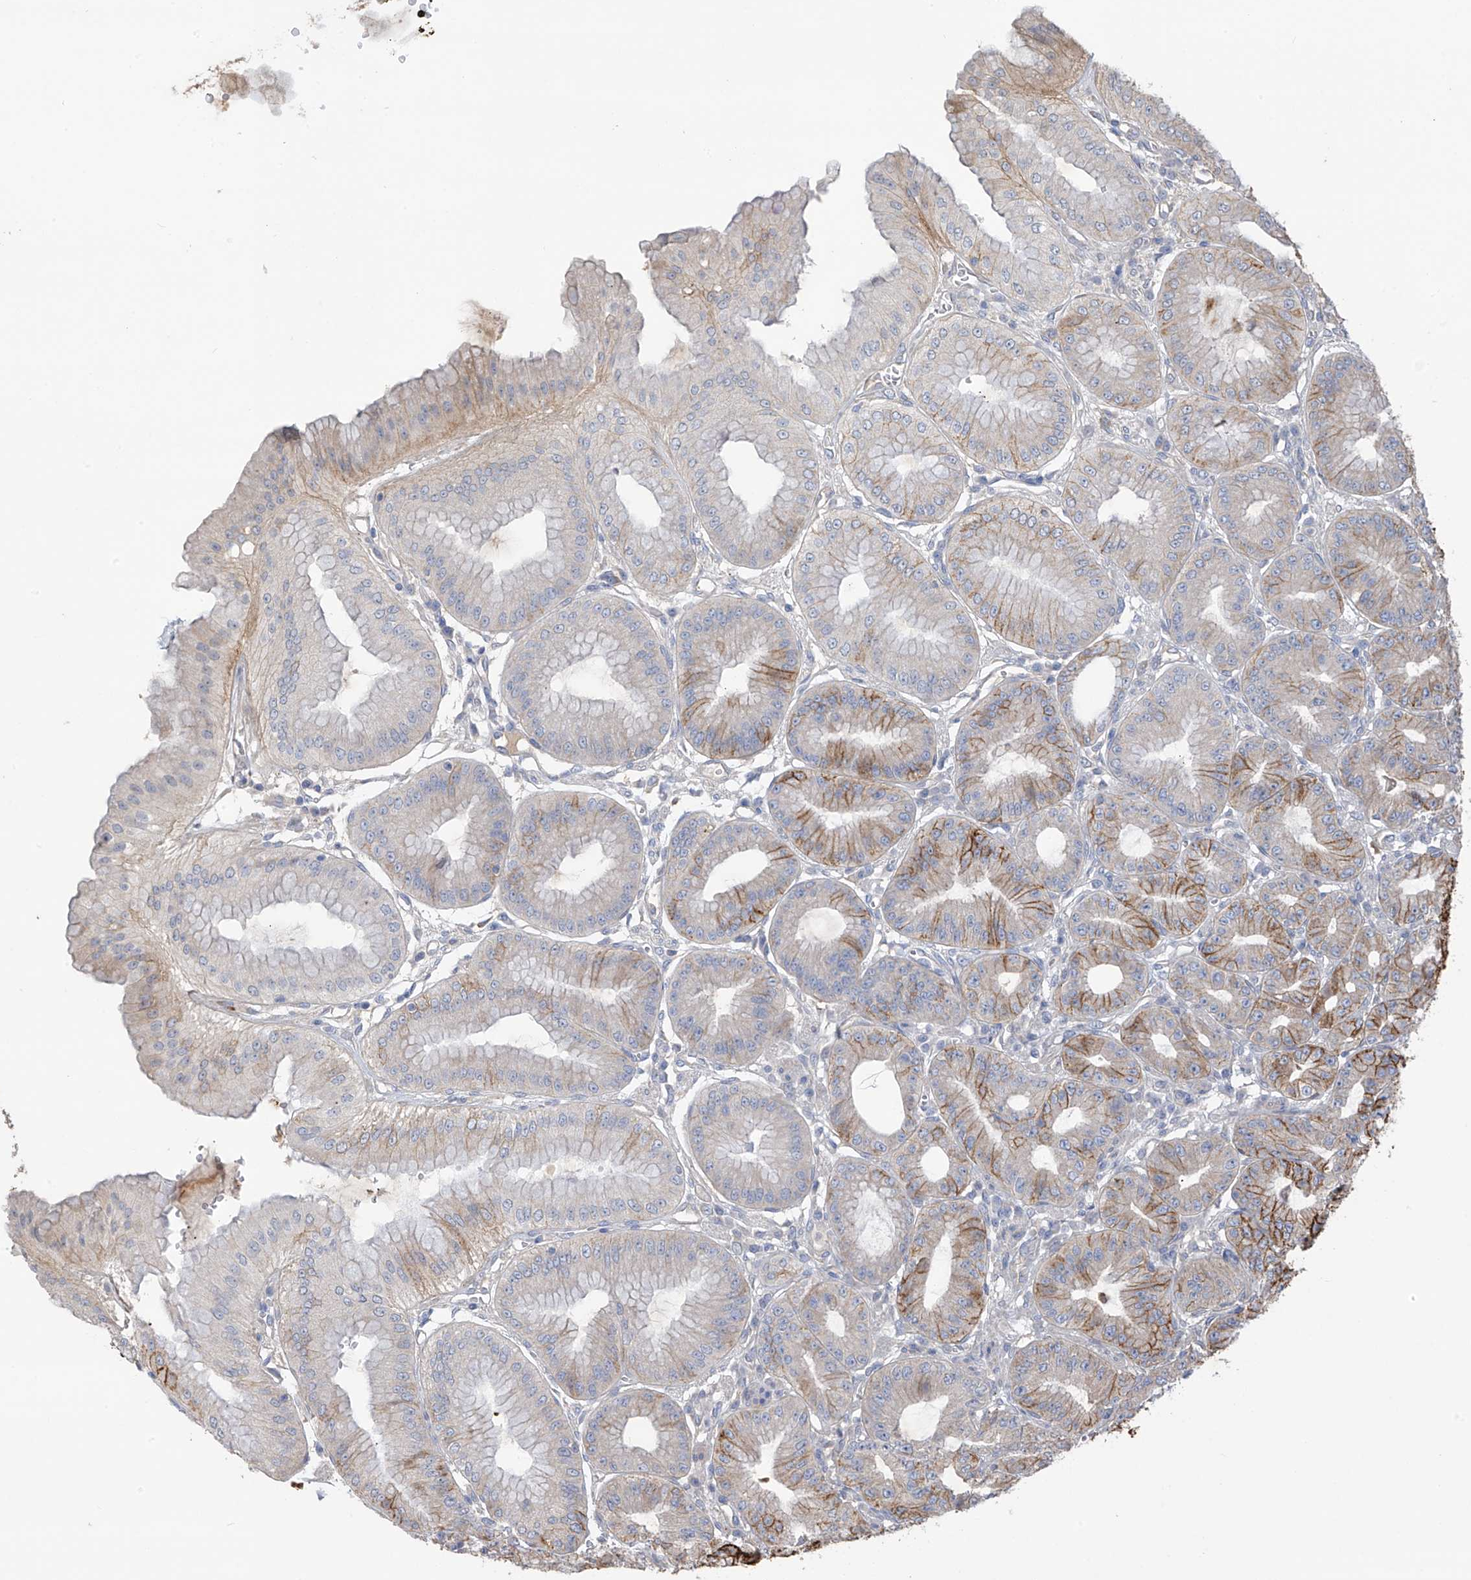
{"staining": {"intensity": "moderate", "quantity": "<25%", "location": "cytoplasmic/membranous"}, "tissue": "stomach", "cell_type": "Glandular cells", "image_type": "normal", "snomed": [{"axis": "morphology", "description": "Normal tissue, NOS"}, {"axis": "topography", "description": "Stomach, lower"}], "caption": "The histopathology image exhibits staining of unremarkable stomach, revealing moderate cytoplasmic/membranous protein expression (brown color) within glandular cells.", "gene": "PHACTR4", "patient": {"sex": "male", "age": 71}}